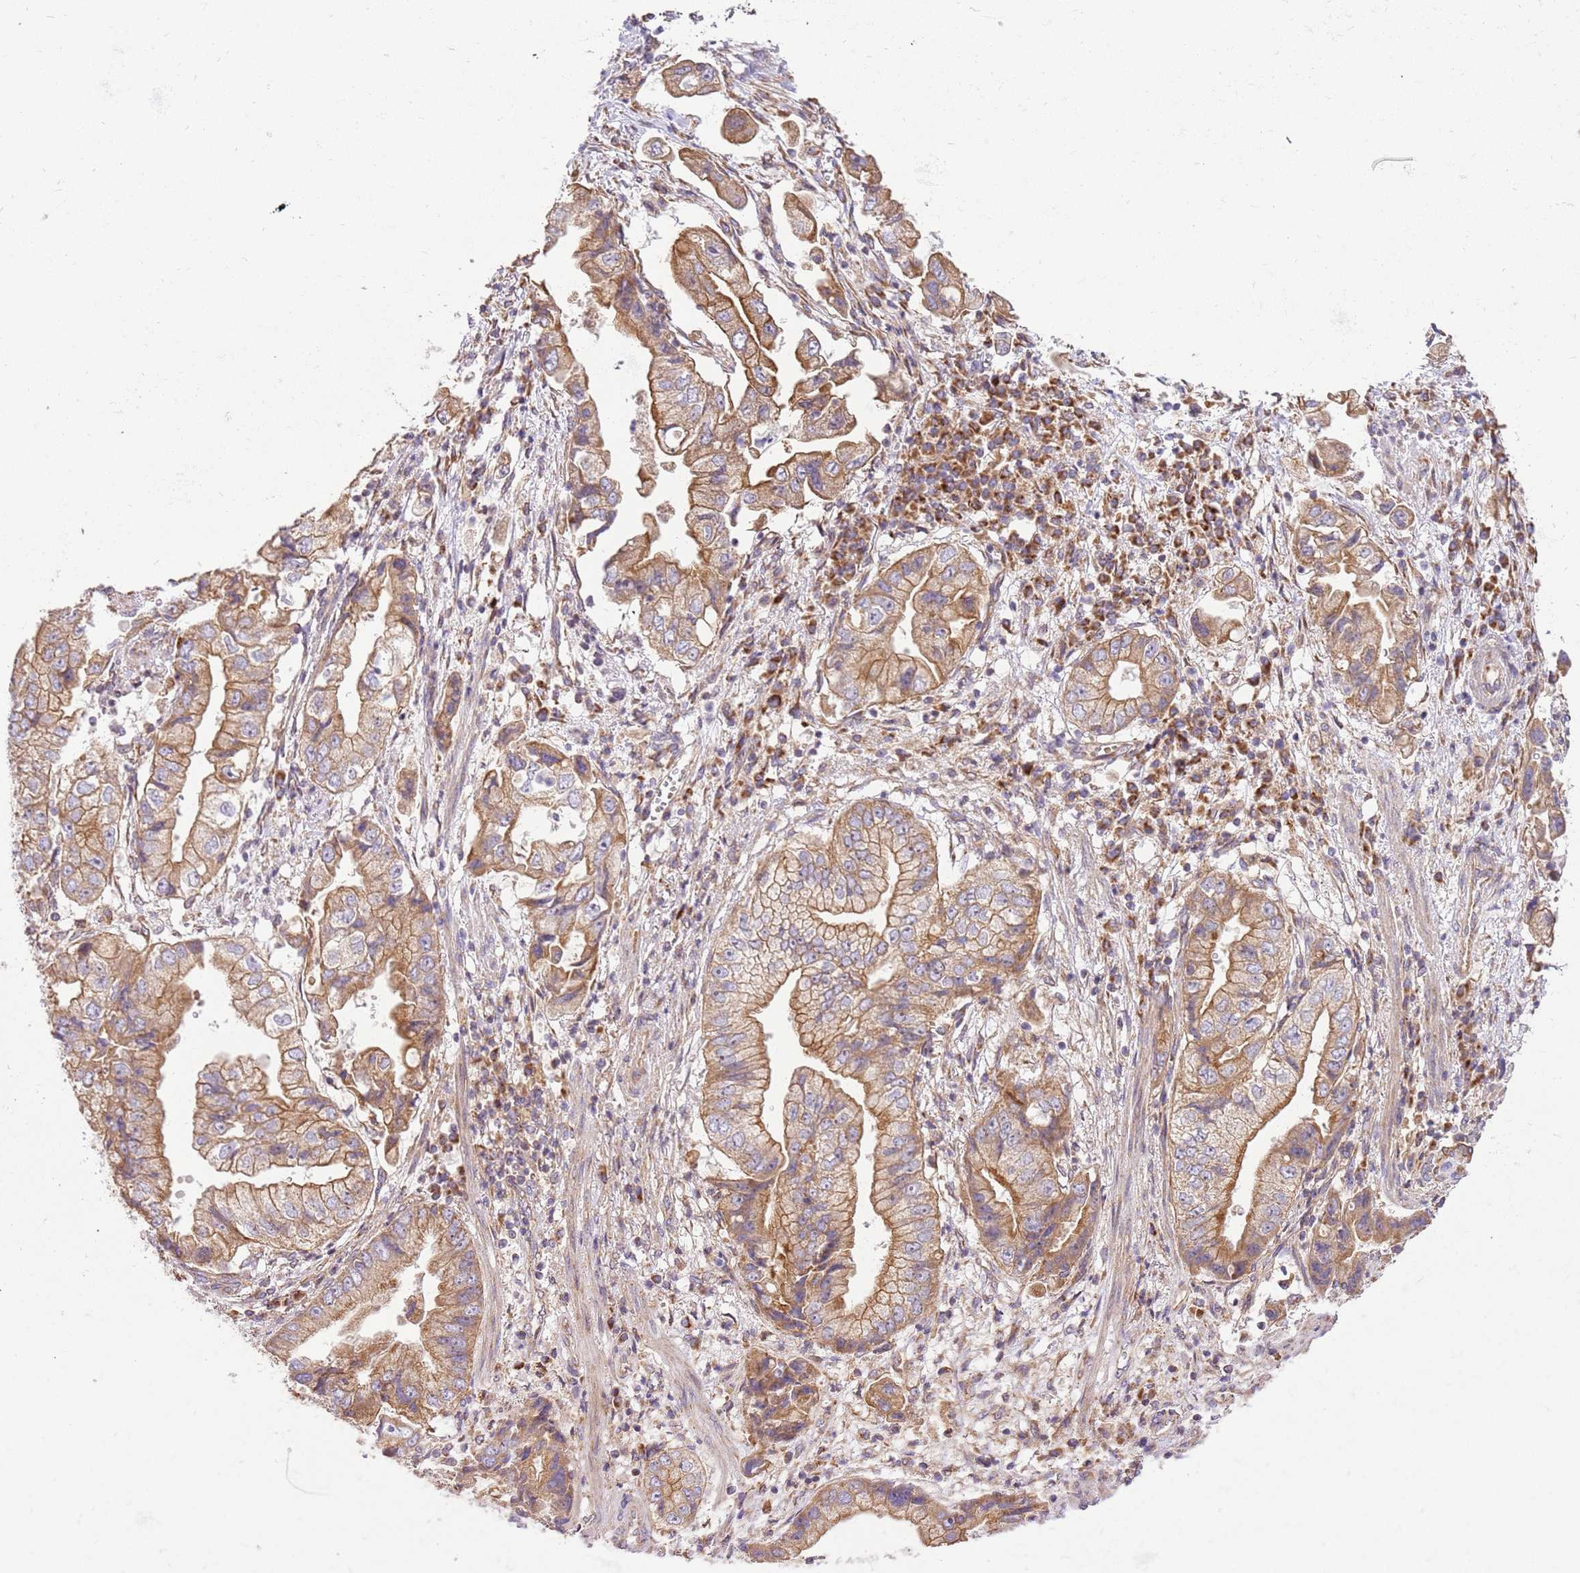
{"staining": {"intensity": "moderate", "quantity": ">75%", "location": "cytoplasmic/membranous"}, "tissue": "stomach cancer", "cell_type": "Tumor cells", "image_type": "cancer", "snomed": [{"axis": "morphology", "description": "Adenocarcinoma, NOS"}, {"axis": "topography", "description": "Stomach"}], "caption": "This photomicrograph demonstrates IHC staining of stomach cancer (adenocarcinoma), with medium moderate cytoplasmic/membranous staining in approximately >75% of tumor cells.", "gene": "SPATA2L", "patient": {"sex": "male", "age": 62}}